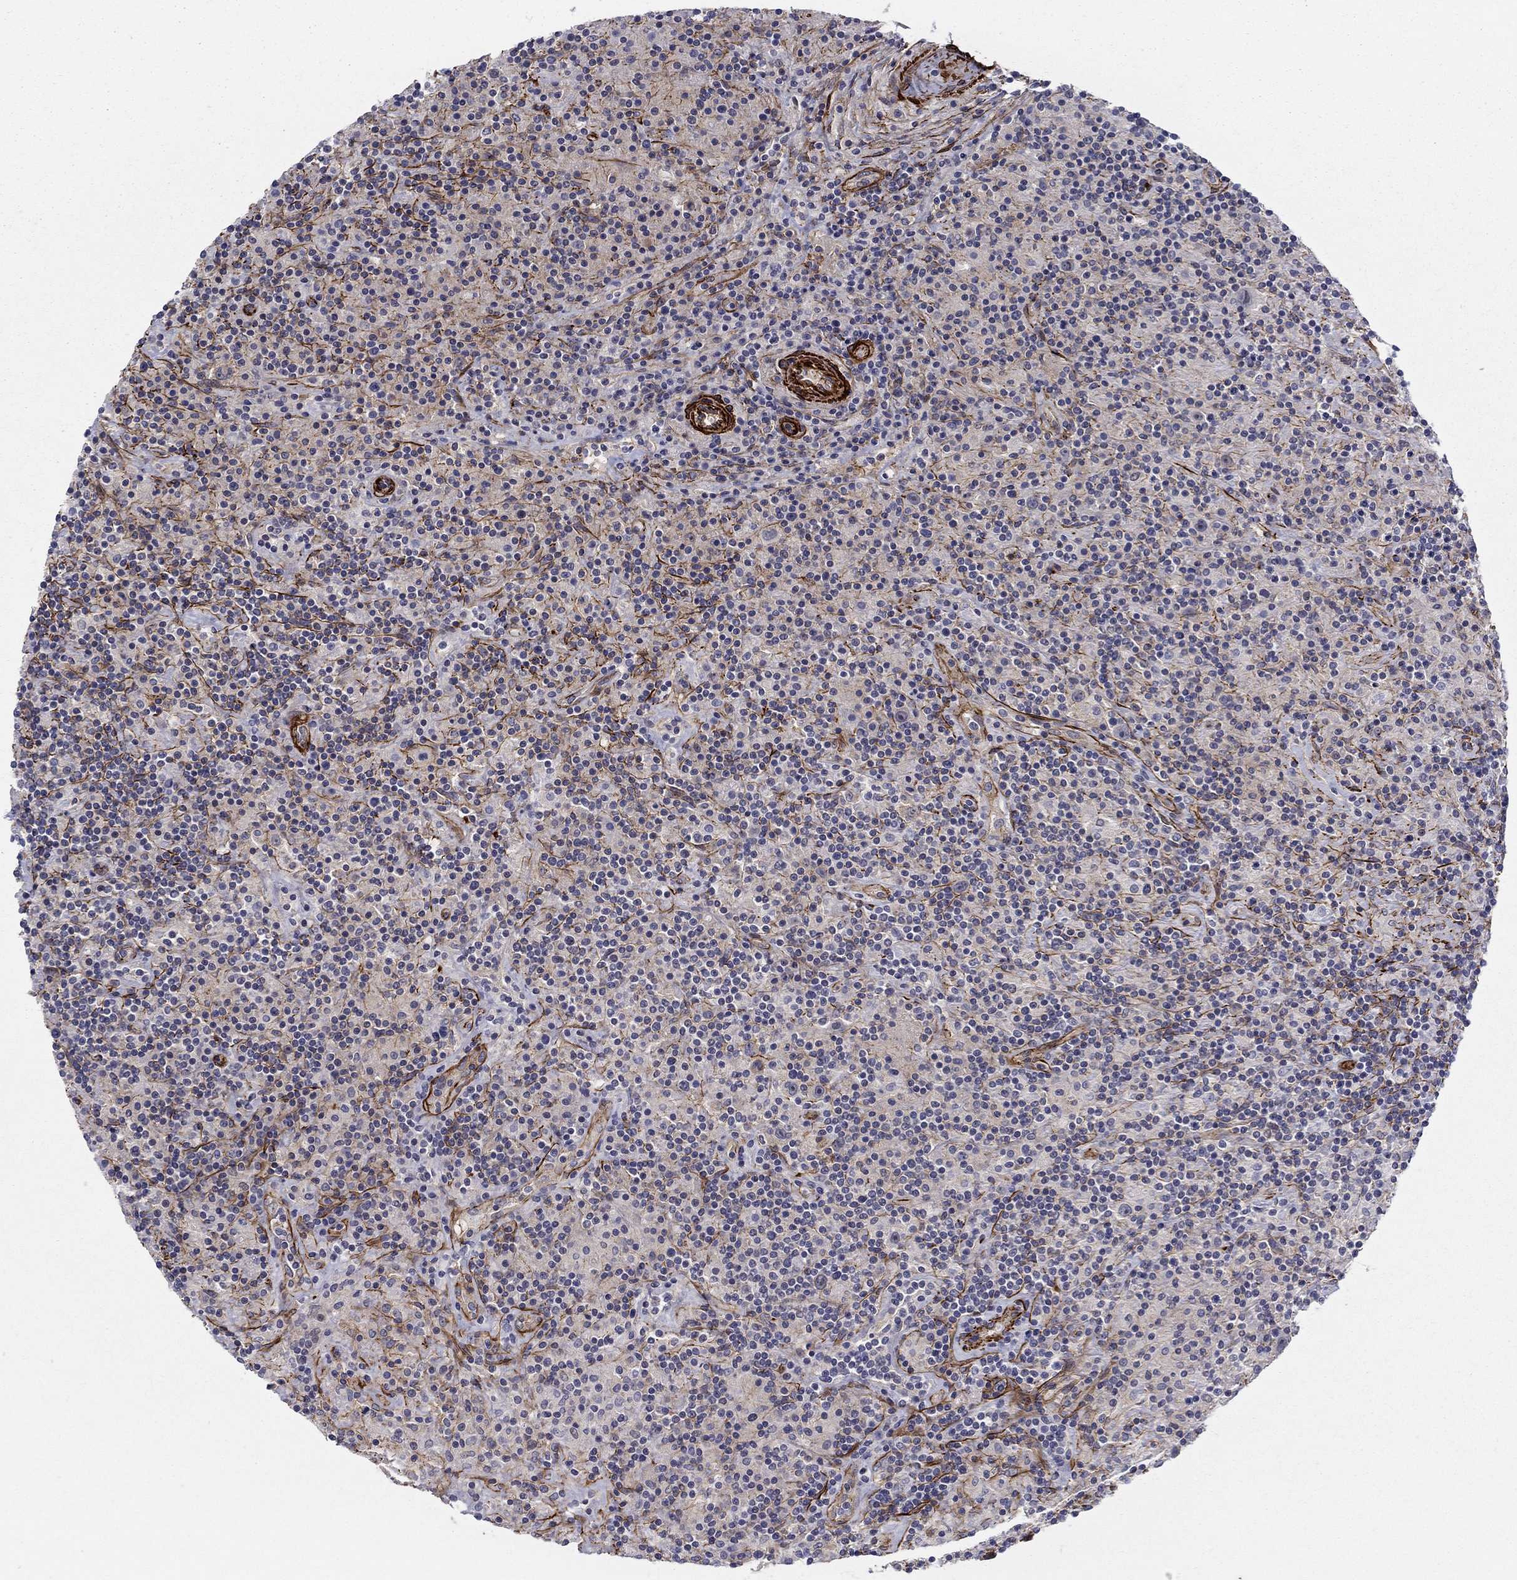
{"staining": {"intensity": "negative", "quantity": "none", "location": "none"}, "tissue": "lymphoma", "cell_type": "Tumor cells", "image_type": "cancer", "snomed": [{"axis": "morphology", "description": "Hodgkin's disease, NOS"}, {"axis": "topography", "description": "Lymph node"}], "caption": "Tumor cells are negative for protein expression in human lymphoma. (Immunohistochemistry (ihc), brightfield microscopy, high magnification).", "gene": "KRBA1", "patient": {"sex": "male", "age": 70}}